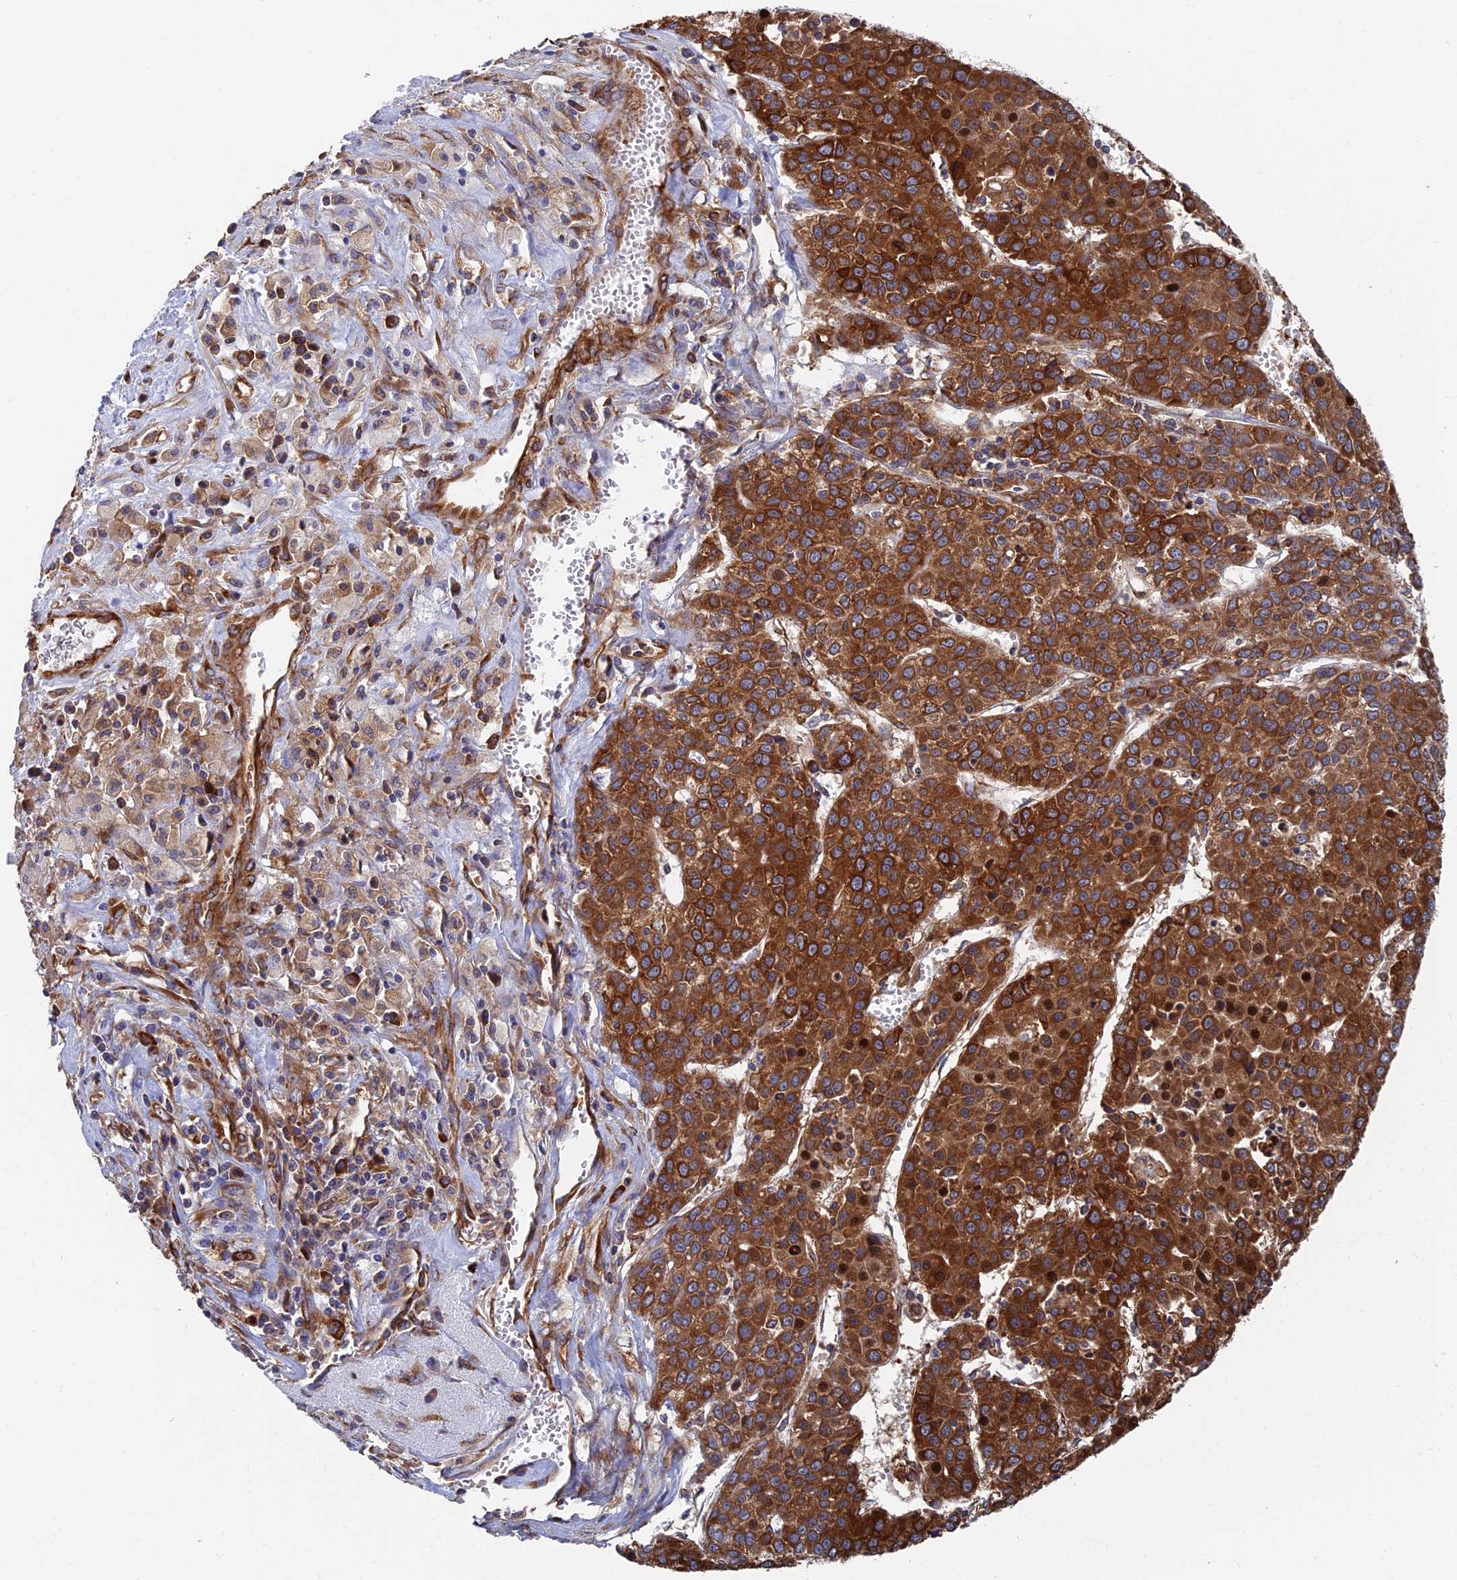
{"staining": {"intensity": "strong", "quantity": ">75%", "location": "cytoplasmic/membranous,nuclear"}, "tissue": "liver cancer", "cell_type": "Tumor cells", "image_type": "cancer", "snomed": [{"axis": "morphology", "description": "Carcinoma, Hepatocellular, NOS"}, {"axis": "topography", "description": "Liver"}], "caption": "Immunohistochemical staining of liver cancer (hepatocellular carcinoma) exhibits high levels of strong cytoplasmic/membranous and nuclear staining in approximately >75% of tumor cells.", "gene": "YBX1", "patient": {"sex": "female", "age": 53}}